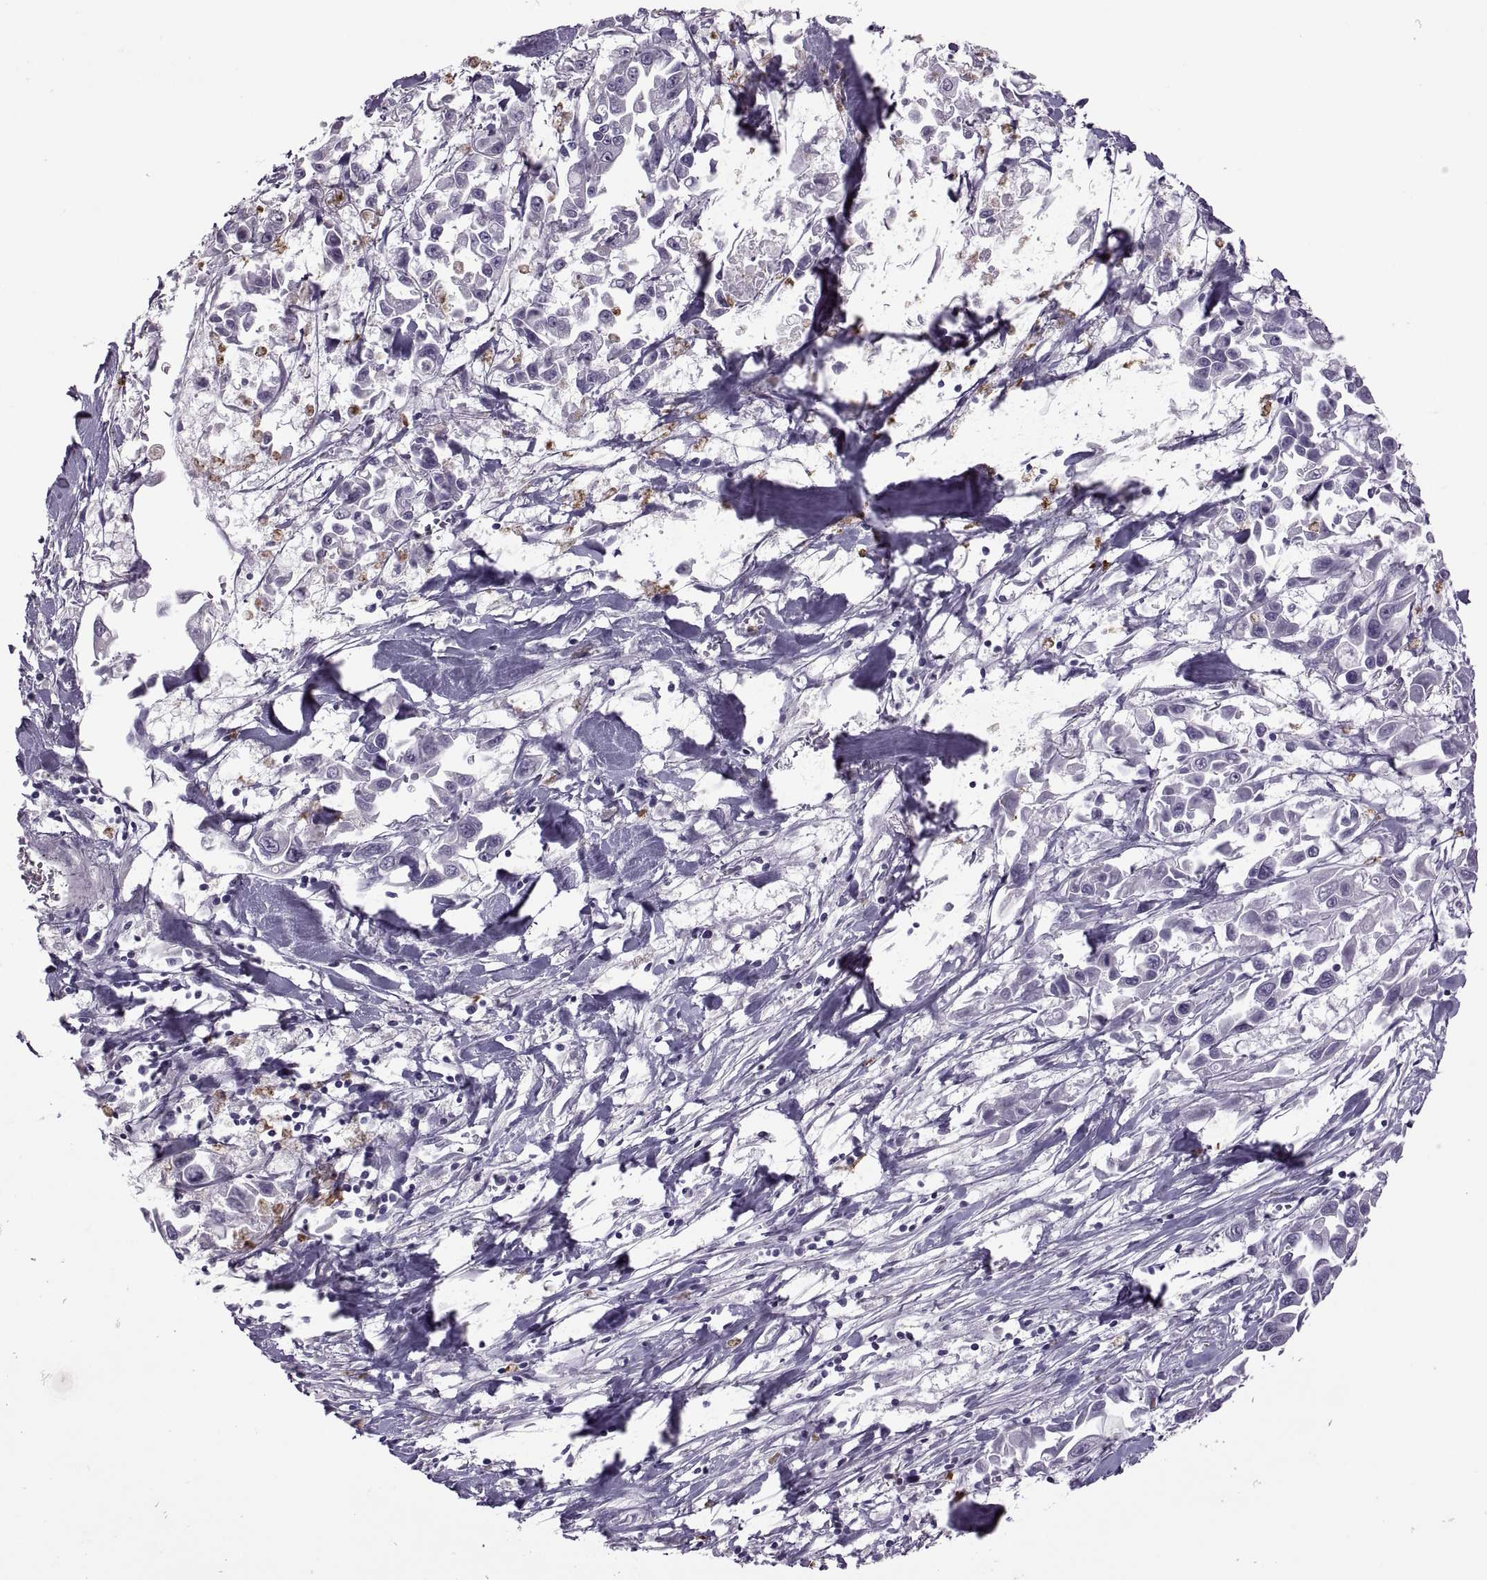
{"staining": {"intensity": "negative", "quantity": "none", "location": "none"}, "tissue": "pancreatic cancer", "cell_type": "Tumor cells", "image_type": "cancer", "snomed": [{"axis": "morphology", "description": "Adenocarcinoma, NOS"}, {"axis": "topography", "description": "Pancreas"}], "caption": "Protein analysis of pancreatic cancer shows no significant positivity in tumor cells.", "gene": "ODF3", "patient": {"sex": "female", "age": 83}}